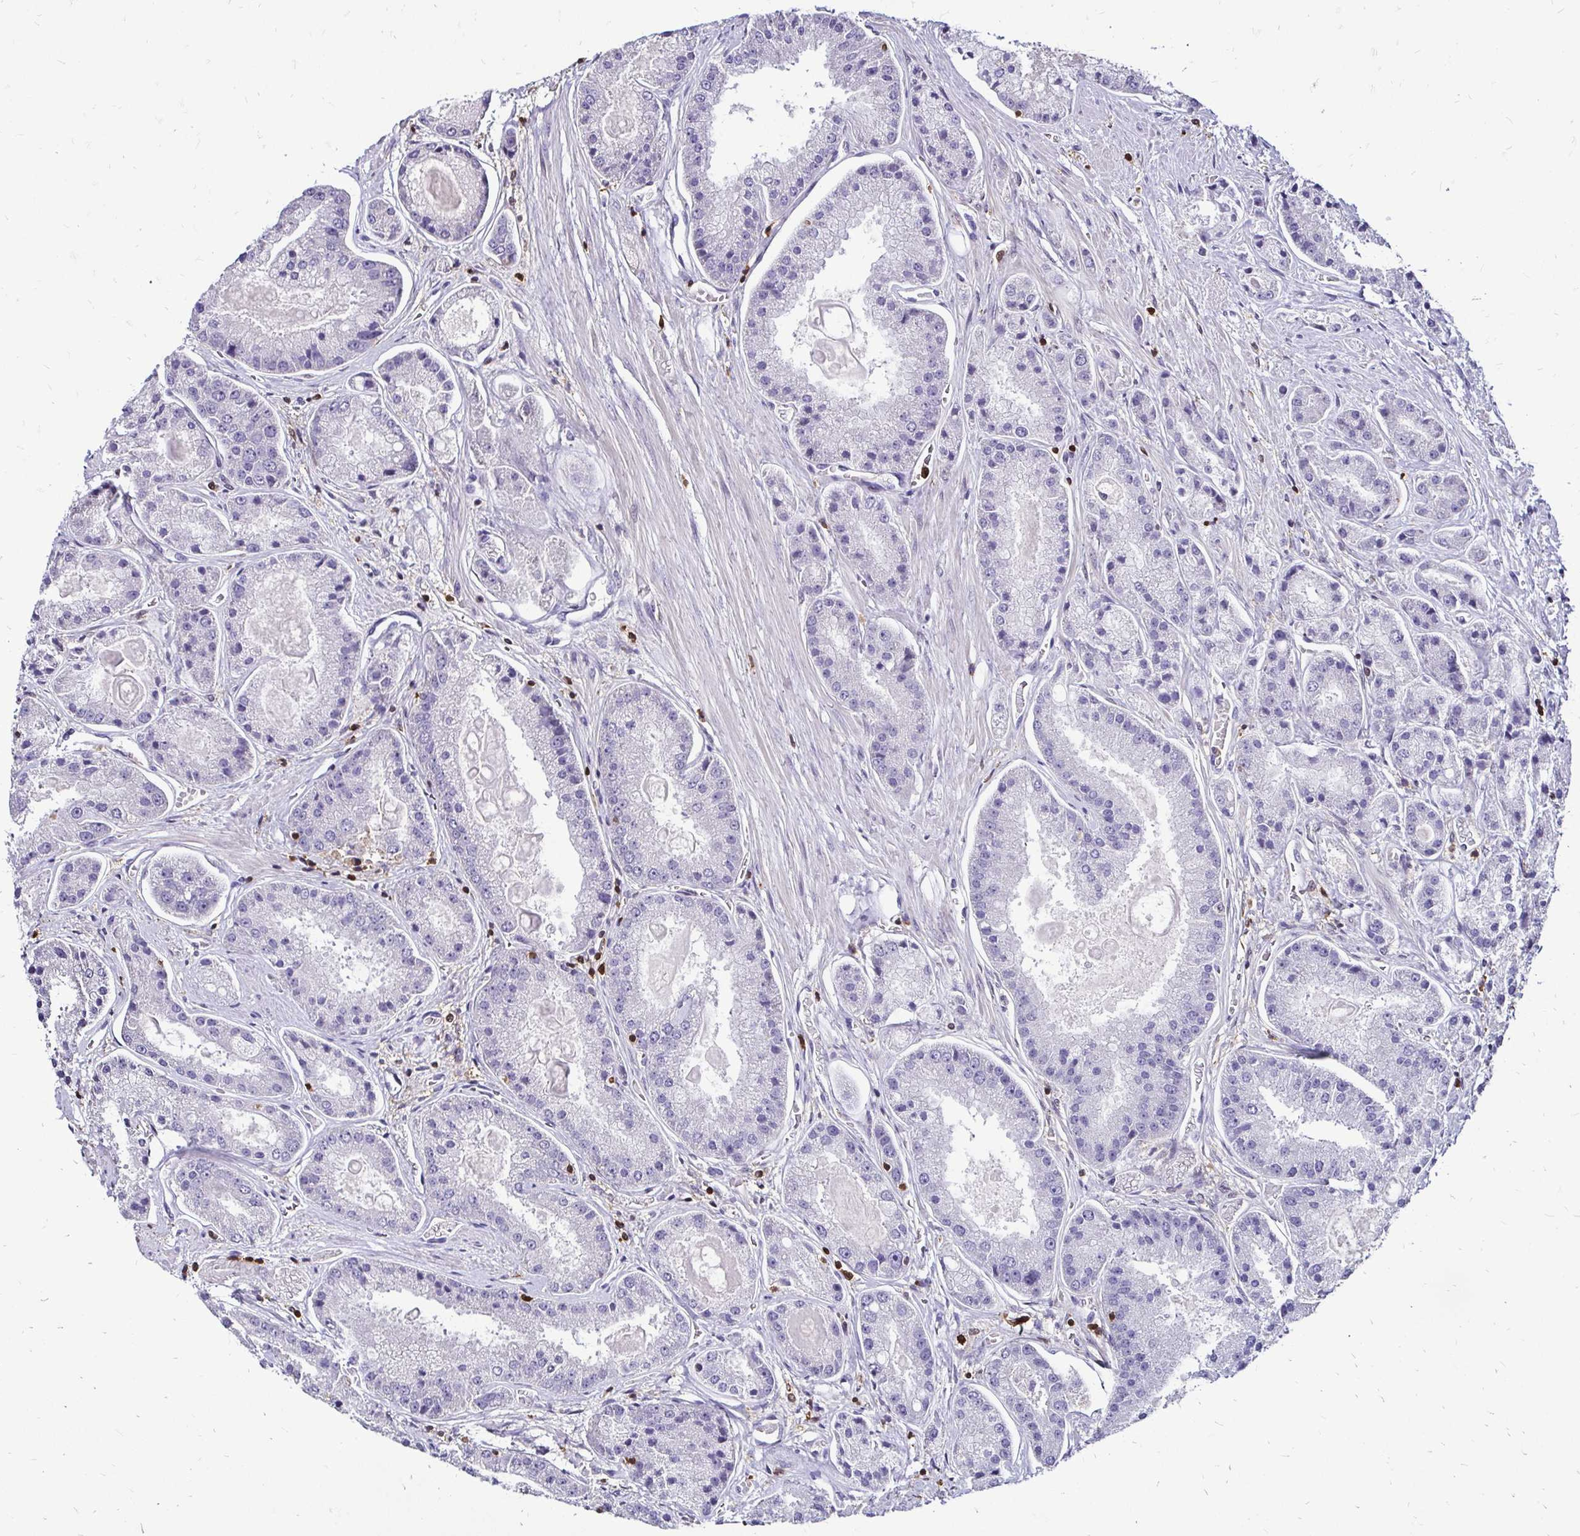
{"staining": {"intensity": "negative", "quantity": "none", "location": "none"}, "tissue": "prostate cancer", "cell_type": "Tumor cells", "image_type": "cancer", "snomed": [{"axis": "morphology", "description": "Adenocarcinoma, High grade"}, {"axis": "topography", "description": "Prostate"}], "caption": "Tumor cells show no significant protein positivity in adenocarcinoma (high-grade) (prostate). Nuclei are stained in blue.", "gene": "ZFP1", "patient": {"sex": "male", "age": 67}}